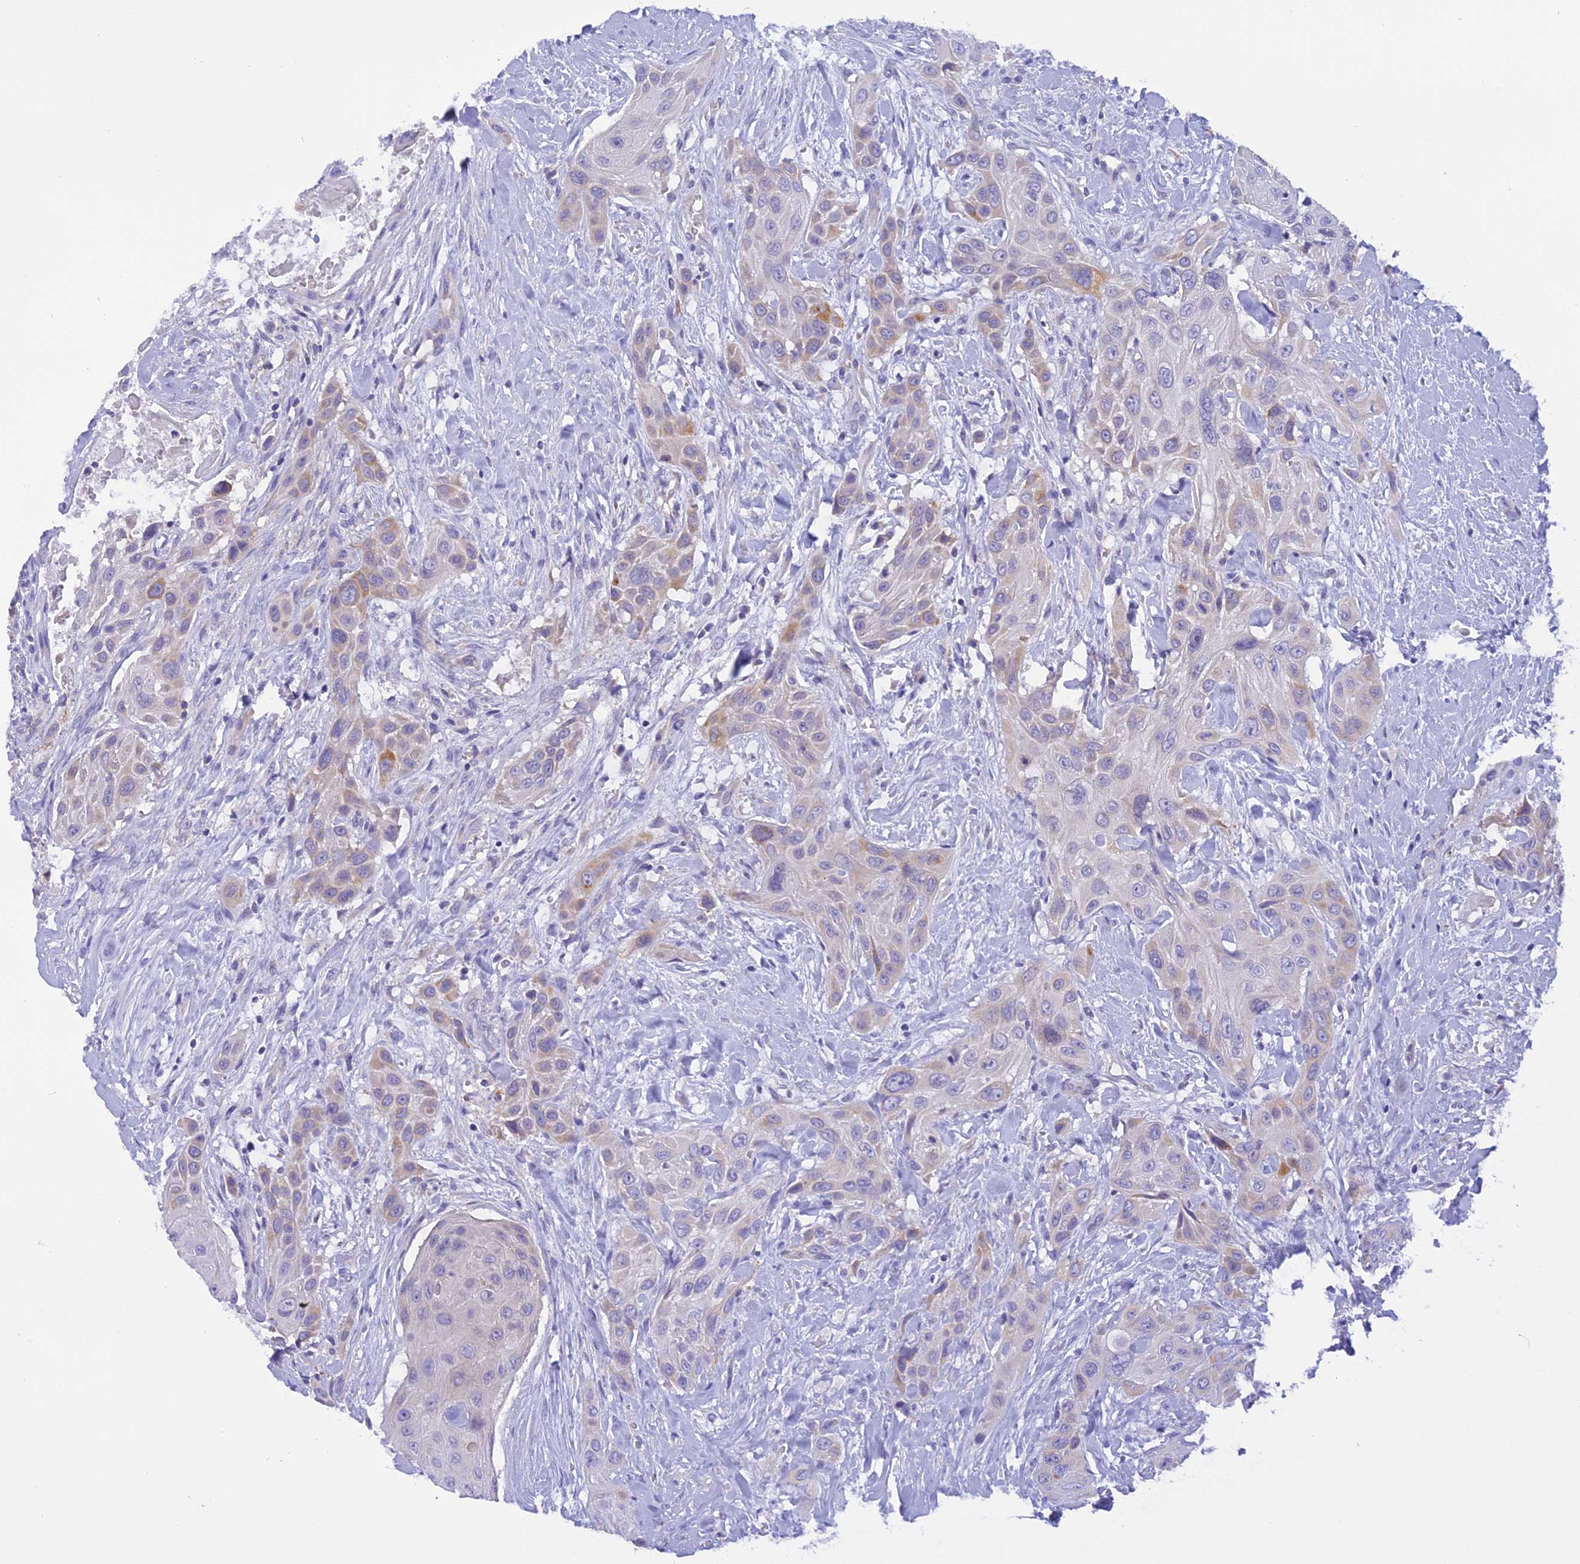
{"staining": {"intensity": "weak", "quantity": "<25%", "location": "cytoplasmic/membranous"}, "tissue": "head and neck cancer", "cell_type": "Tumor cells", "image_type": "cancer", "snomed": [{"axis": "morphology", "description": "Squamous cell carcinoma, NOS"}, {"axis": "topography", "description": "Head-Neck"}], "caption": "A micrograph of human head and neck cancer is negative for staining in tumor cells.", "gene": "TRIM3", "patient": {"sex": "male", "age": 81}}